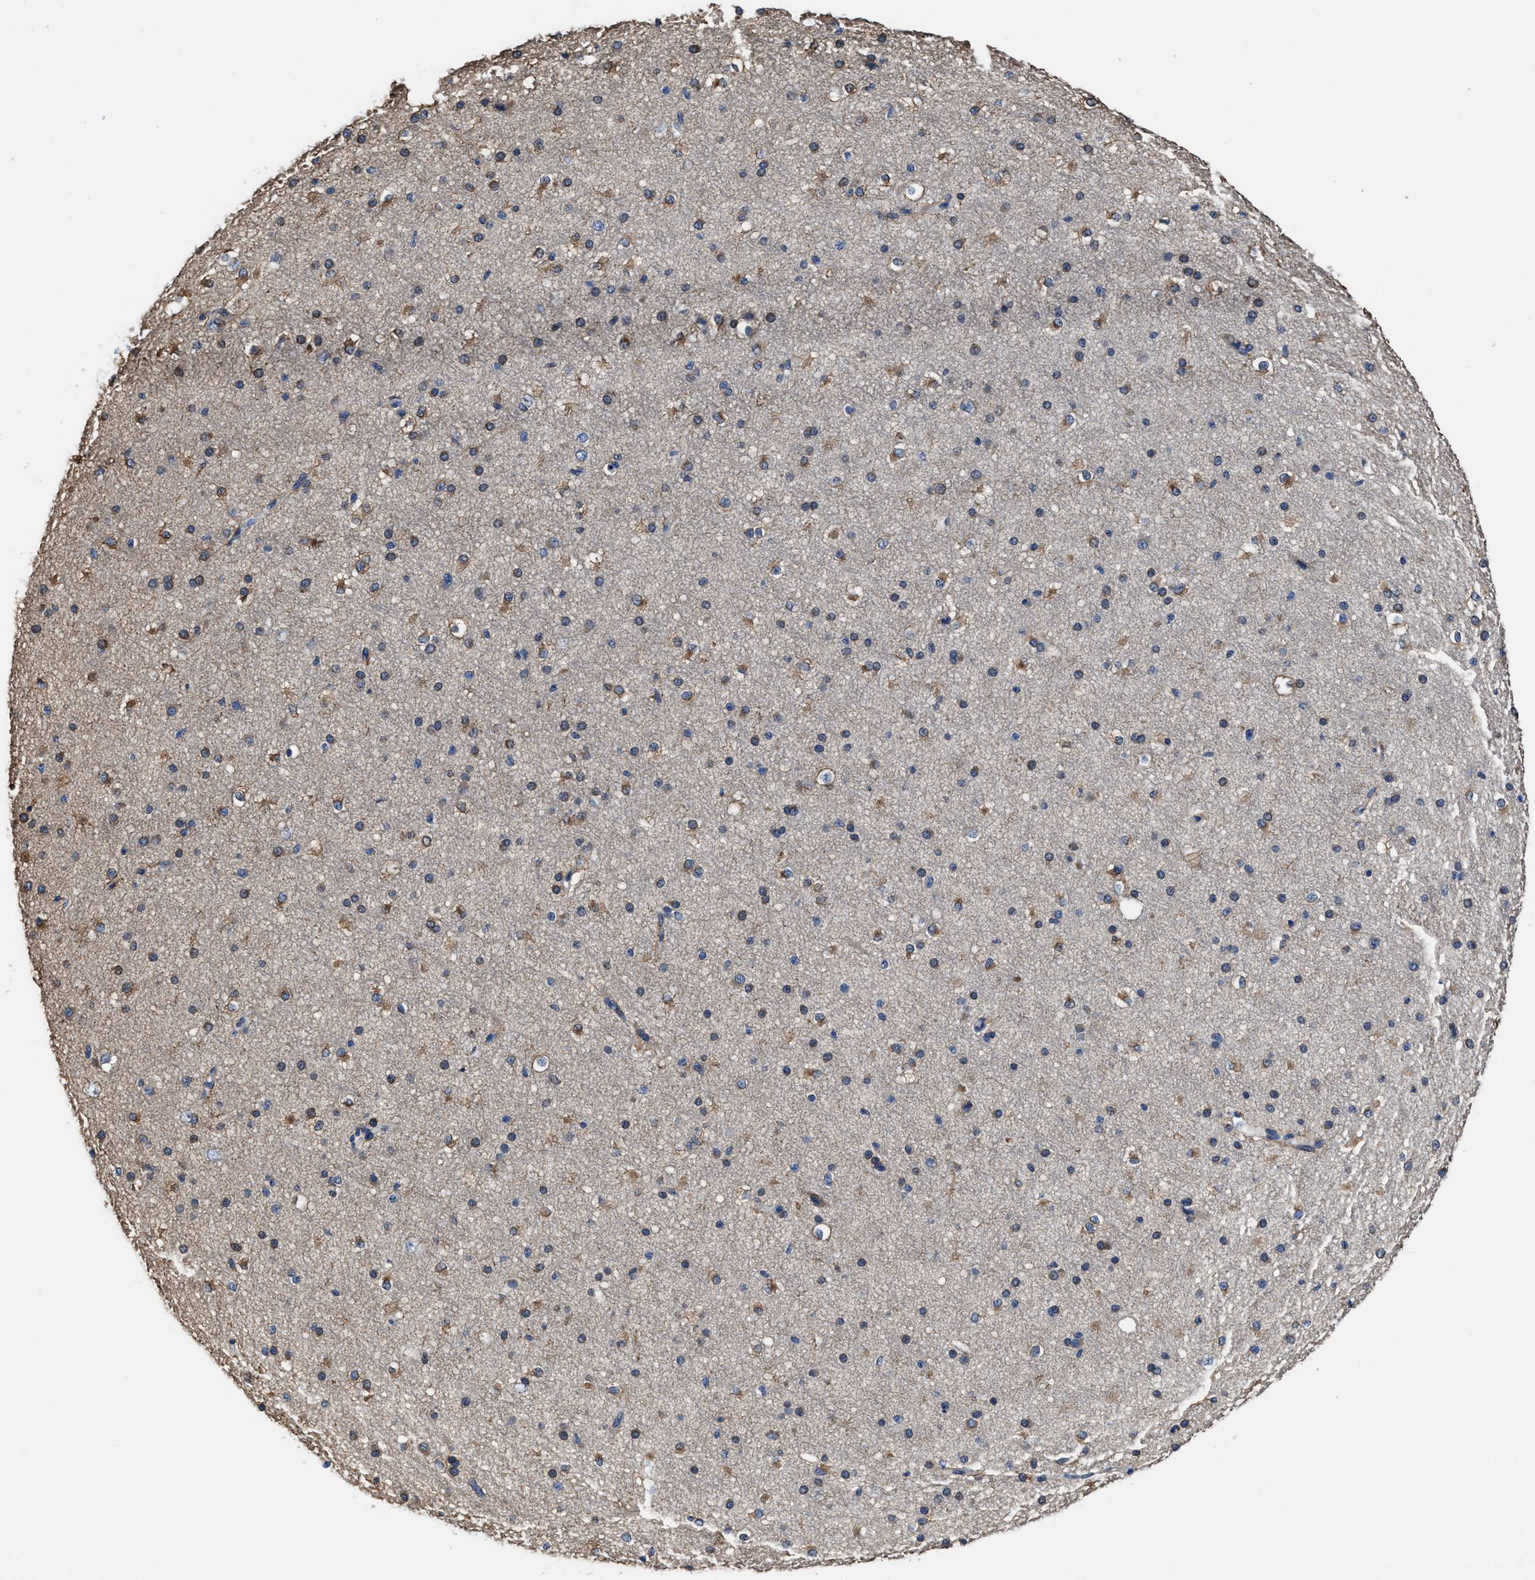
{"staining": {"intensity": "moderate", "quantity": "25%-75%", "location": "cytoplasmic/membranous"}, "tissue": "cerebral cortex", "cell_type": "Endothelial cells", "image_type": "normal", "snomed": [{"axis": "morphology", "description": "Normal tissue, NOS"}, {"axis": "morphology", "description": "Developmental malformation"}, {"axis": "topography", "description": "Cerebral cortex"}], "caption": "Cerebral cortex stained for a protein exhibits moderate cytoplasmic/membranous positivity in endothelial cells. (DAB (3,3'-diaminobenzidine) IHC with brightfield microscopy, high magnification).", "gene": "TMEM30A", "patient": {"sex": "female", "age": 30}}